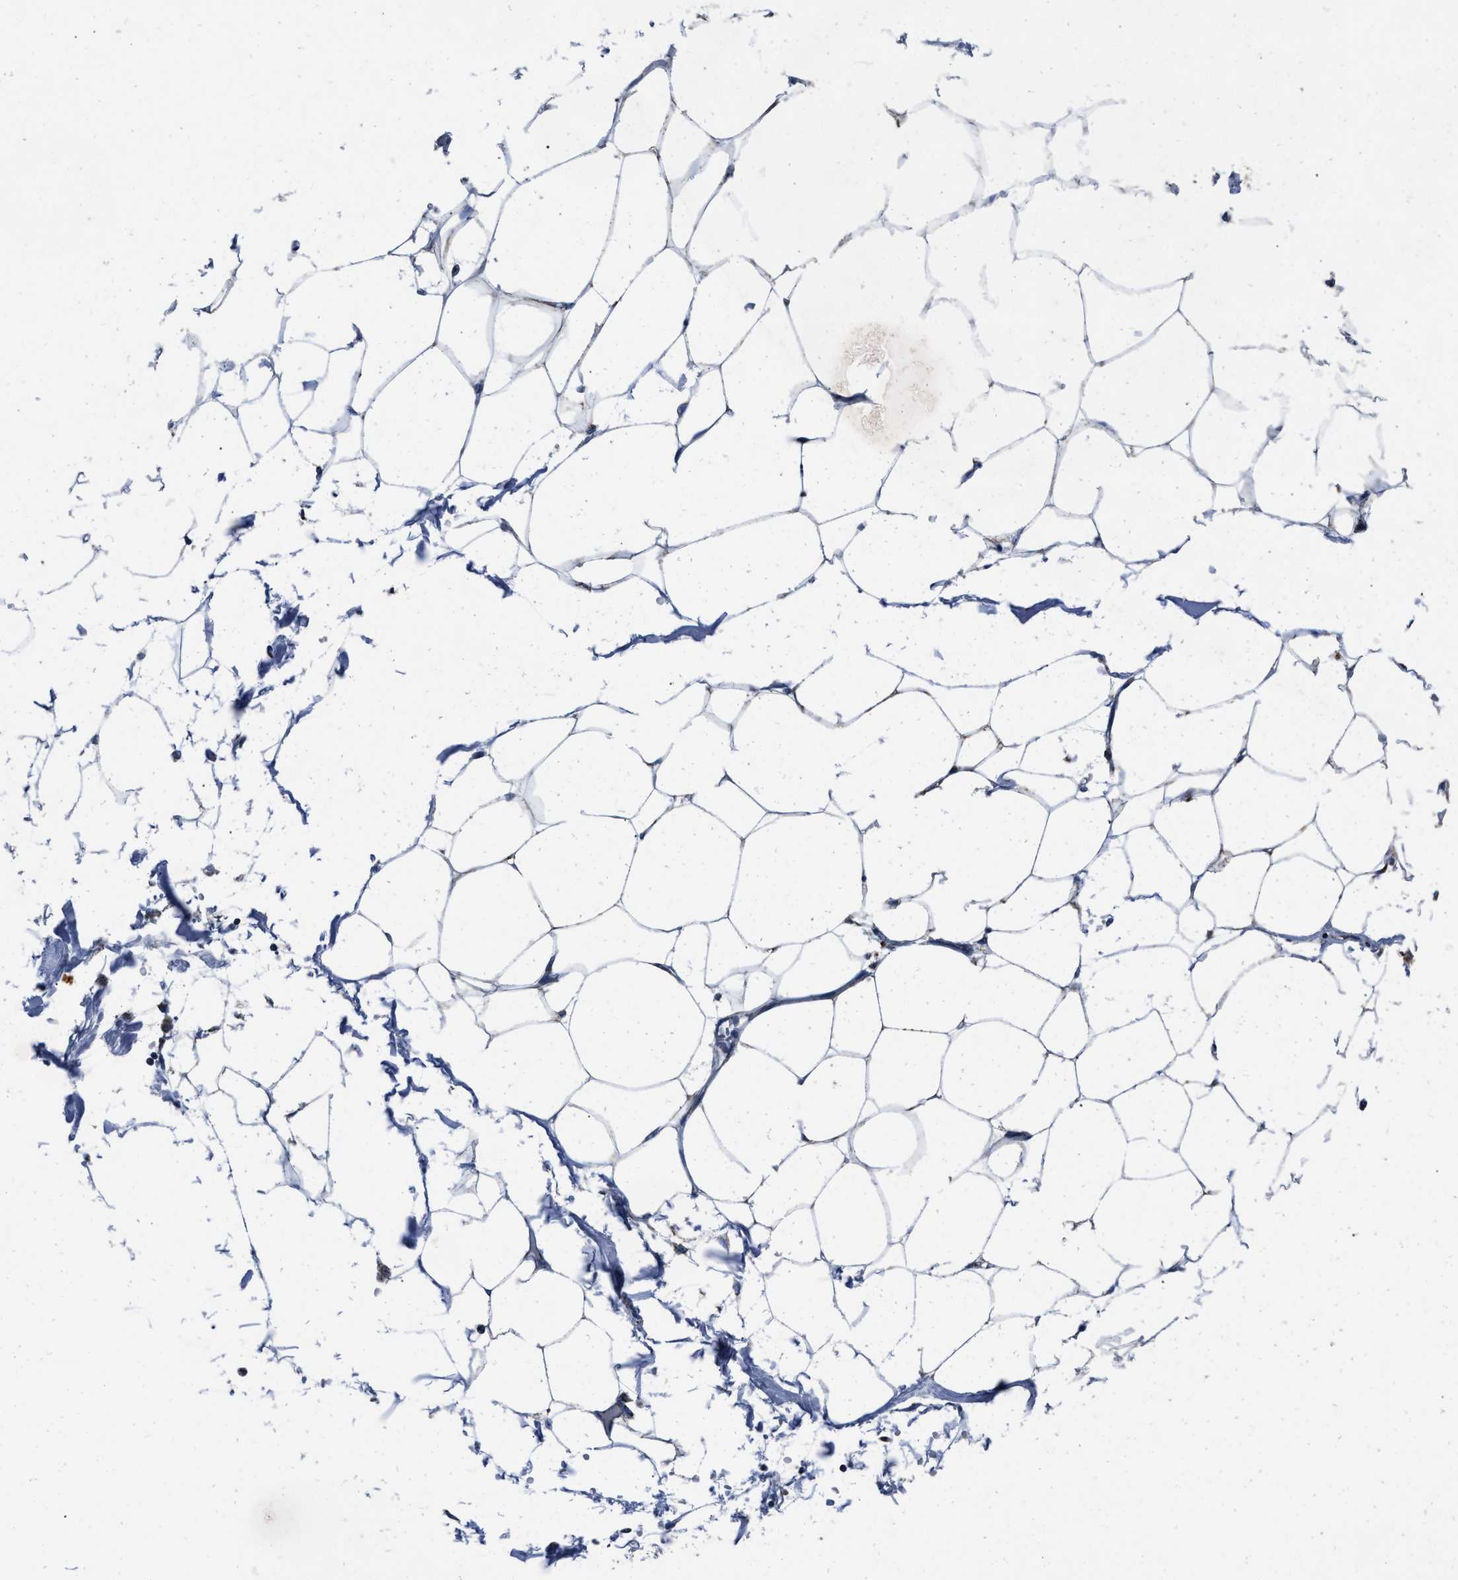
{"staining": {"intensity": "weak", "quantity": "25%-75%", "location": "cytoplasmic/membranous"}, "tissue": "adipose tissue", "cell_type": "Adipocytes", "image_type": "normal", "snomed": [{"axis": "morphology", "description": "Normal tissue, NOS"}, {"axis": "morphology", "description": "Adenocarcinoma, NOS"}, {"axis": "topography", "description": "Colon"}, {"axis": "topography", "description": "Peripheral nerve tissue"}], "caption": "Protein expression analysis of unremarkable human adipose tissue reveals weak cytoplasmic/membranous expression in about 25%-75% of adipocytes.", "gene": "NSD3", "patient": {"sex": "male", "age": 14}}